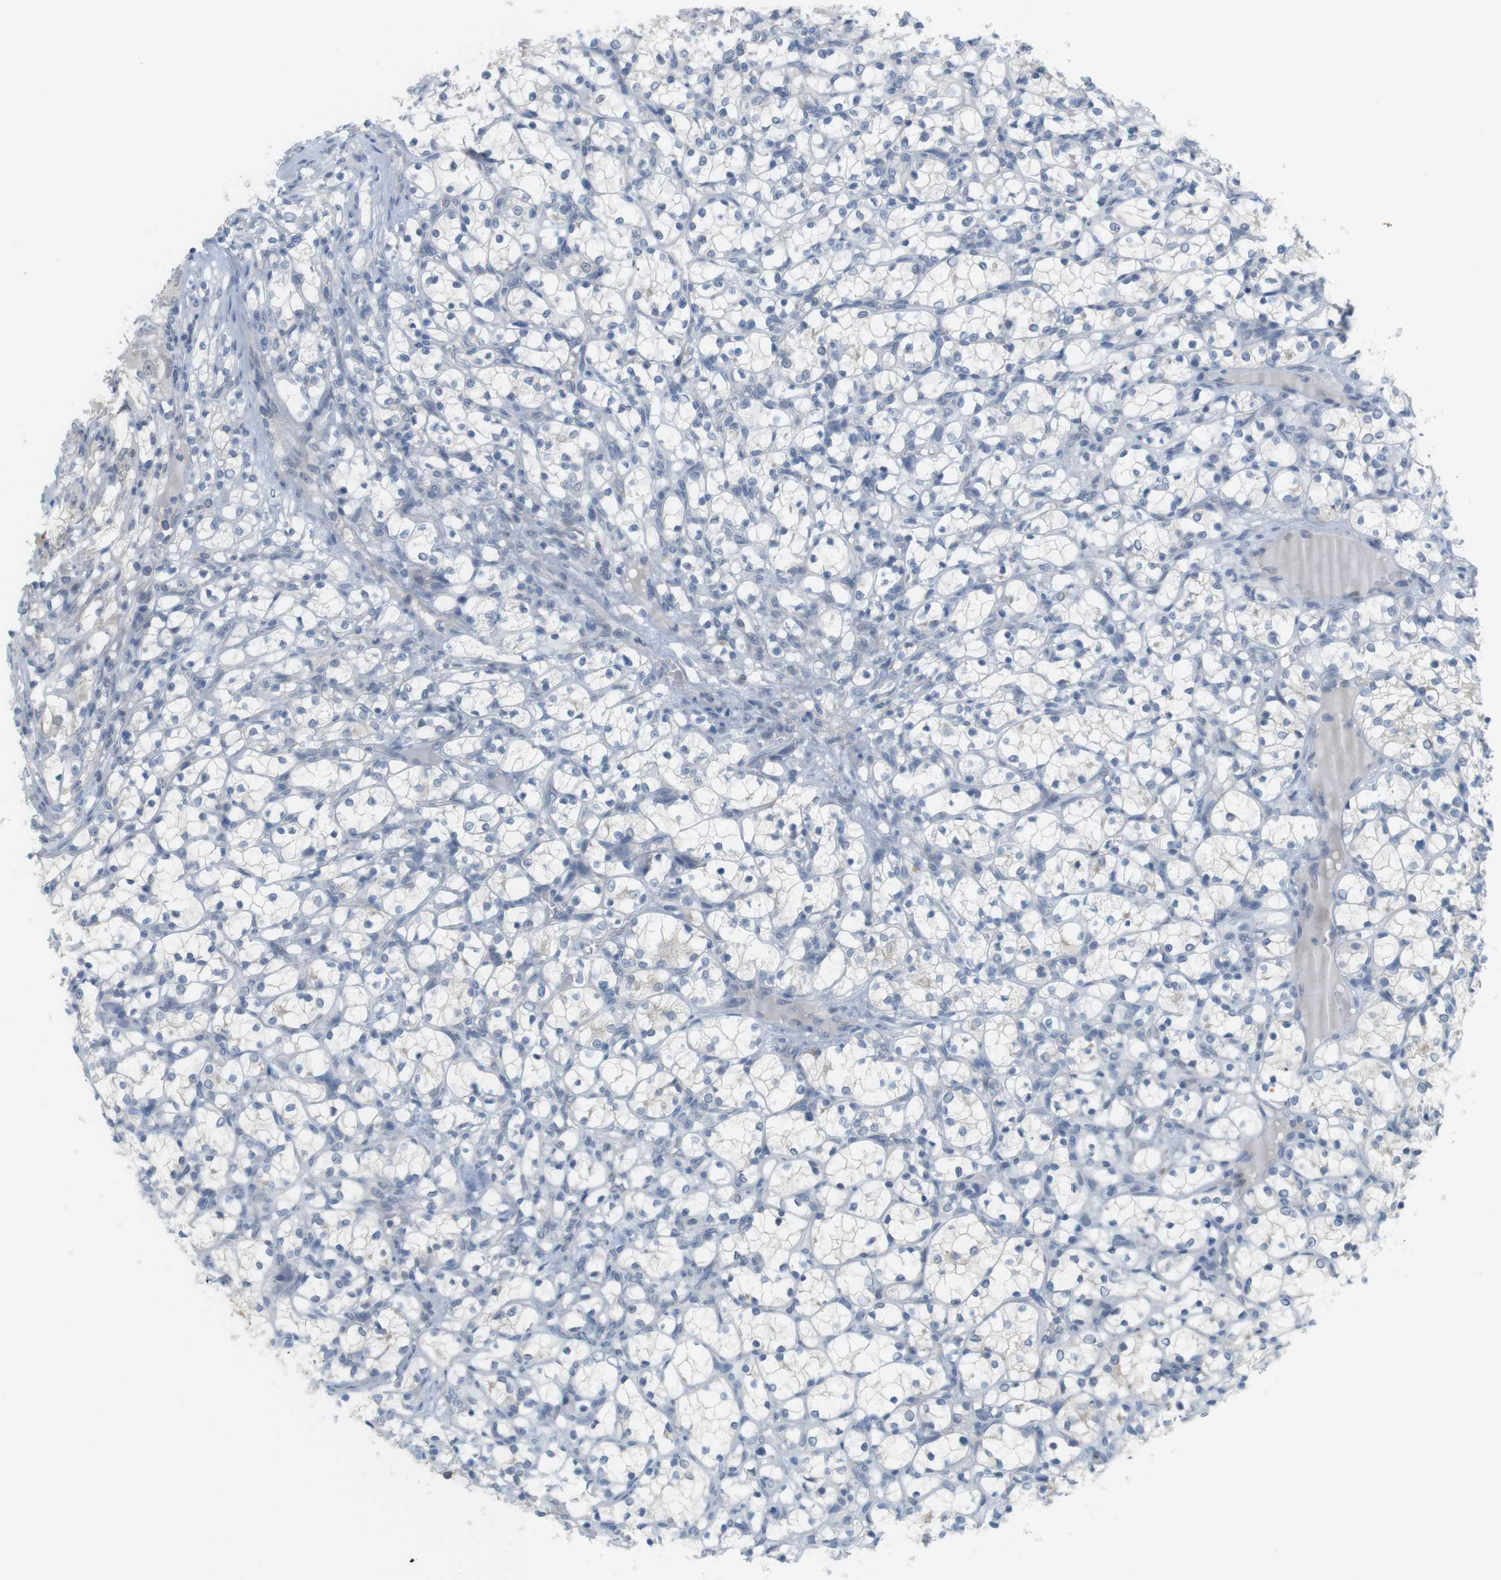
{"staining": {"intensity": "negative", "quantity": "none", "location": "none"}, "tissue": "renal cancer", "cell_type": "Tumor cells", "image_type": "cancer", "snomed": [{"axis": "morphology", "description": "Adenocarcinoma, NOS"}, {"axis": "topography", "description": "Kidney"}], "caption": "DAB (3,3'-diaminobenzidine) immunohistochemical staining of renal cancer (adenocarcinoma) shows no significant expression in tumor cells.", "gene": "CREB3L2", "patient": {"sex": "female", "age": 69}}